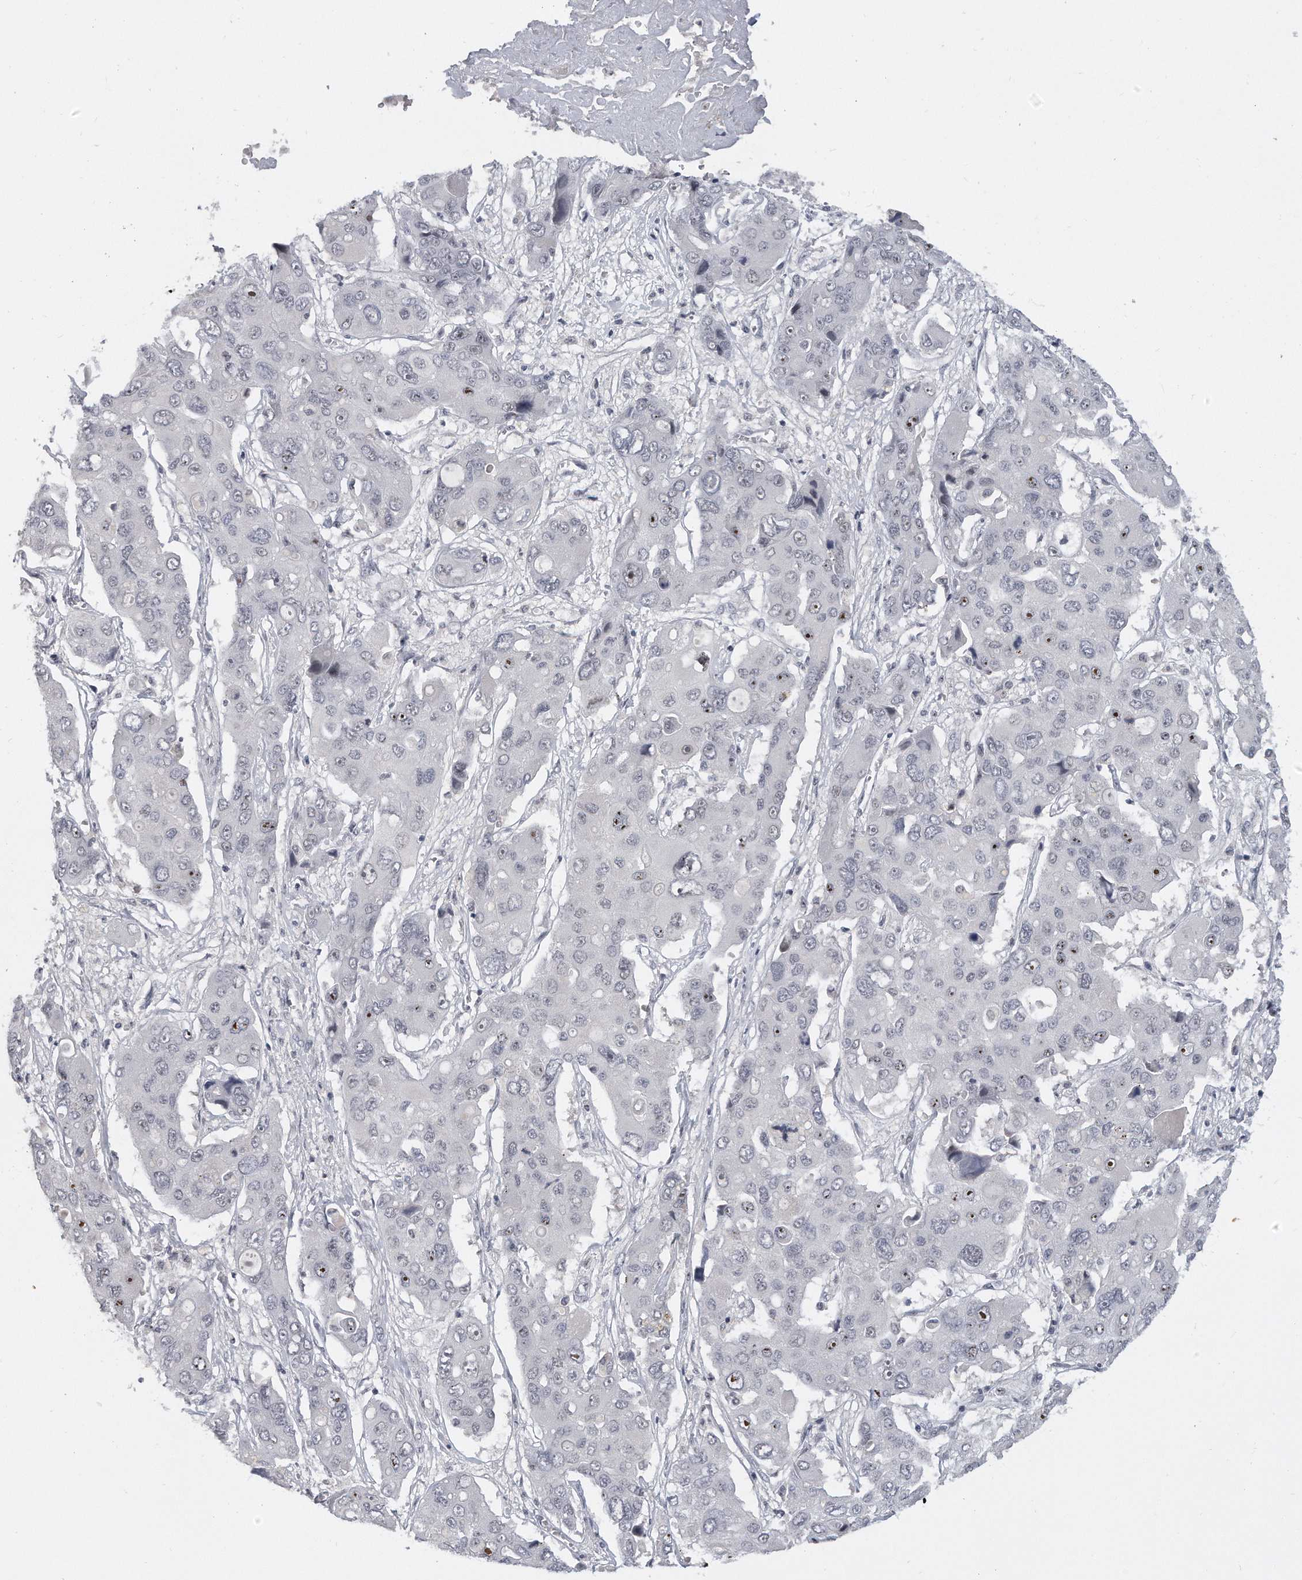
{"staining": {"intensity": "moderate", "quantity": "<25%", "location": "nuclear"}, "tissue": "liver cancer", "cell_type": "Tumor cells", "image_type": "cancer", "snomed": [{"axis": "morphology", "description": "Cholangiocarcinoma"}, {"axis": "topography", "description": "Liver"}], "caption": "Immunohistochemical staining of human cholangiocarcinoma (liver) shows low levels of moderate nuclear protein expression in about <25% of tumor cells.", "gene": "TFCP2L1", "patient": {"sex": "male", "age": 67}}